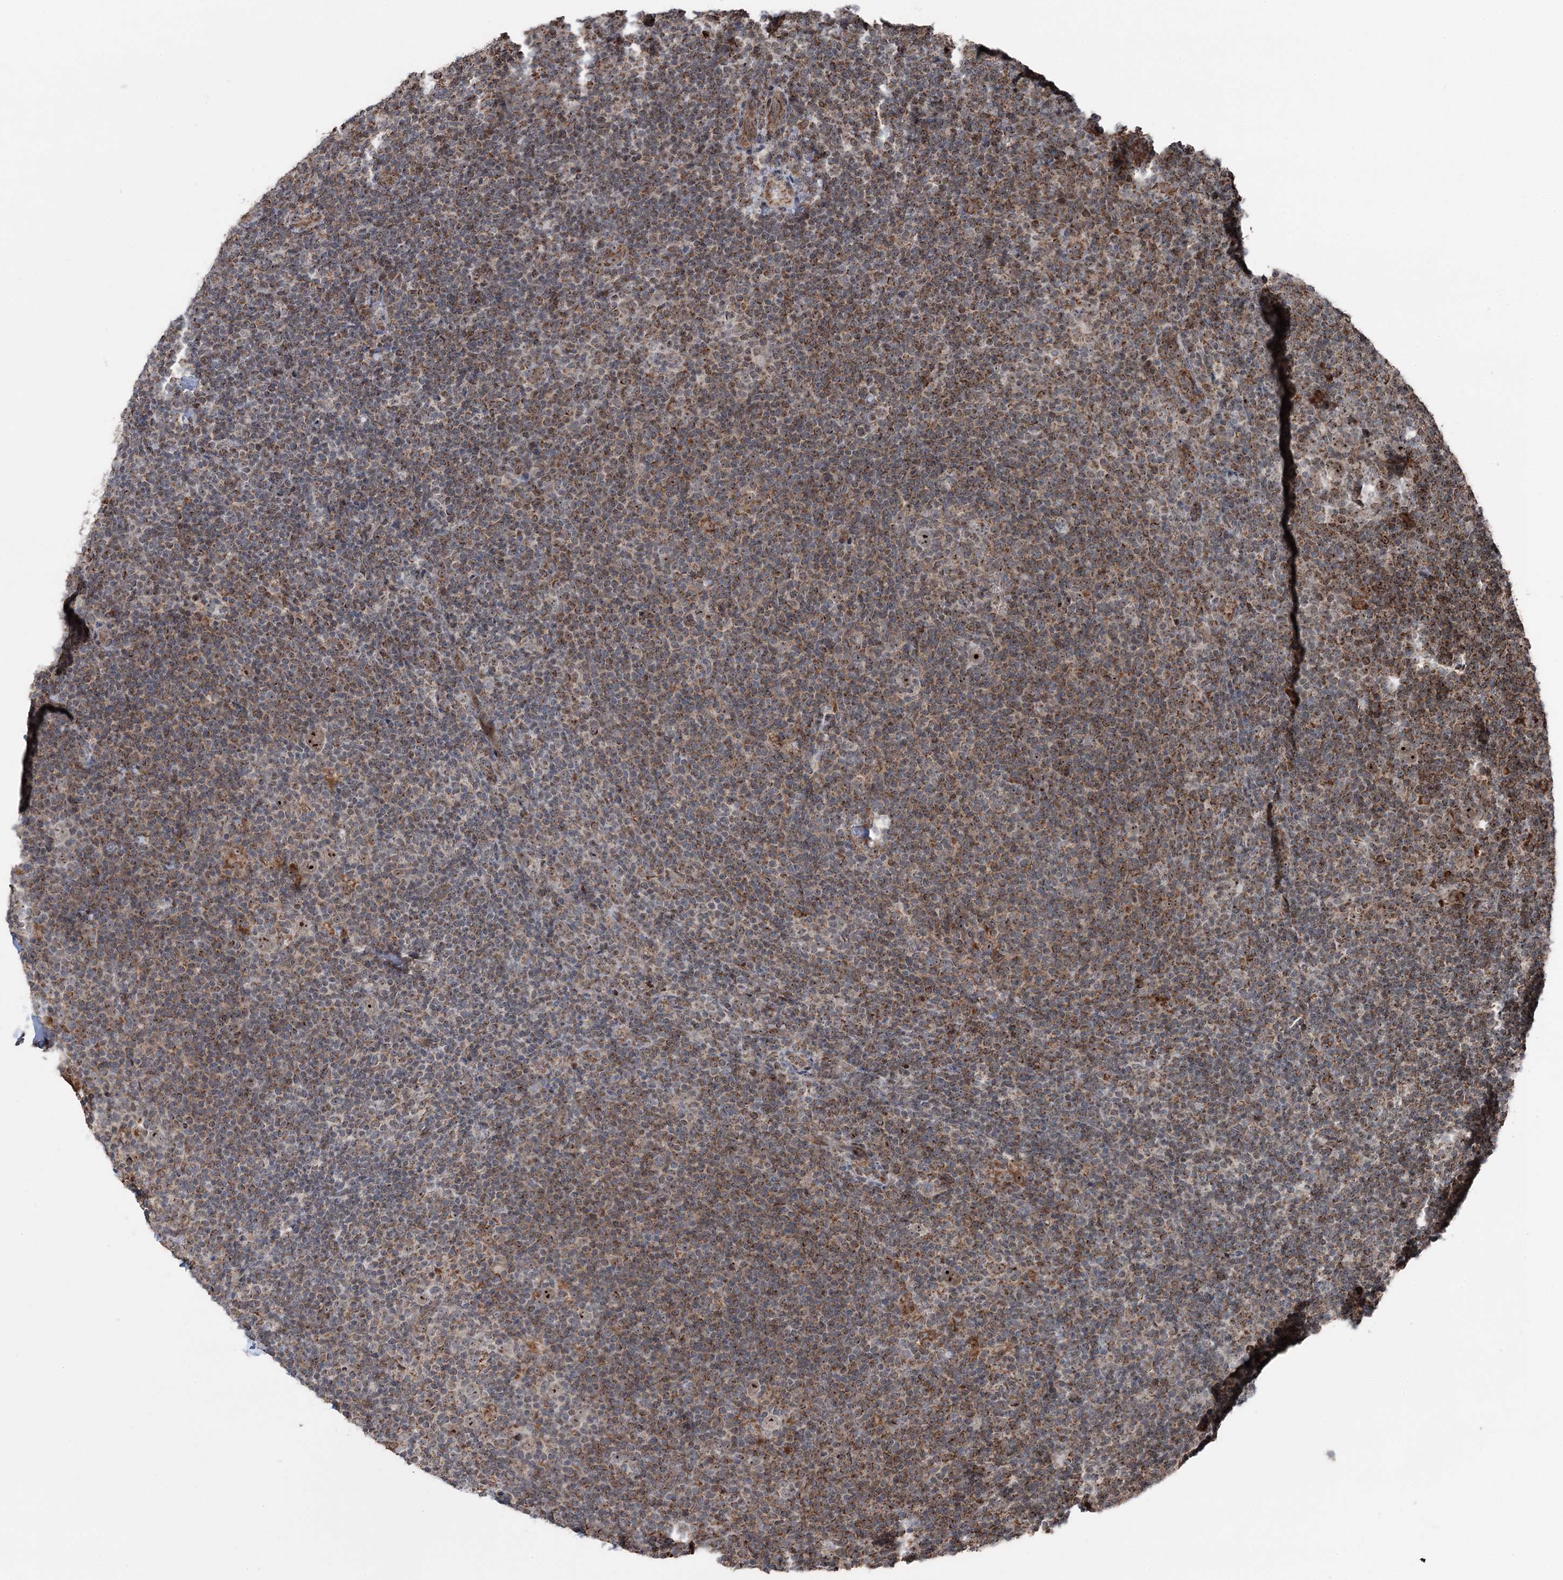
{"staining": {"intensity": "moderate", "quantity": ">75%", "location": "nuclear"}, "tissue": "lymphoma", "cell_type": "Tumor cells", "image_type": "cancer", "snomed": [{"axis": "morphology", "description": "Hodgkin's disease, NOS"}, {"axis": "topography", "description": "Lymph node"}], "caption": "Immunohistochemistry (DAB) staining of human lymphoma reveals moderate nuclear protein staining in approximately >75% of tumor cells.", "gene": "STEEP1", "patient": {"sex": "female", "age": 57}}